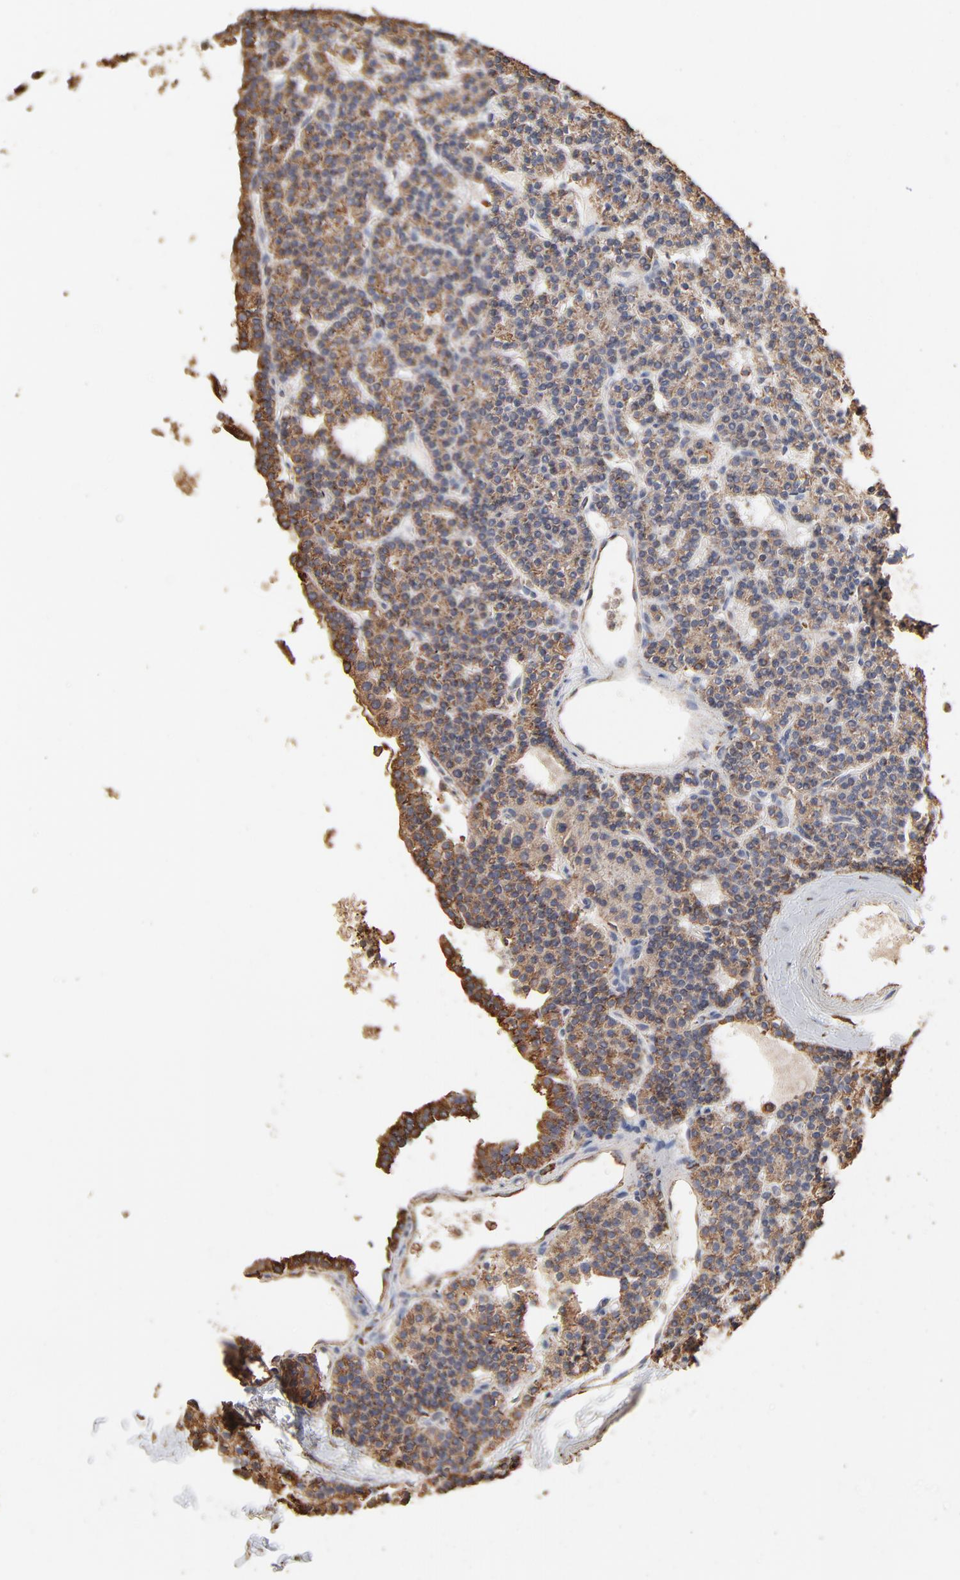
{"staining": {"intensity": "weak", "quantity": ">75%", "location": "cytoplasmic/membranous"}, "tissue": "parathyroid gland", "cell_type": "Glandular cells", "image_type": "normal", "snomed": [{"axis": "morphology", "description": "Normal tissue, NOS"}, {"axis": "topography", "description": "Parathyroid gland"}], "caption": "DAB (3,3'-diaminobenzidine) immunohistochemical staining of benign human parathyroid gland demonstrates weak cytoplasmic/membranous protein positivity in about >75% of glandular cells.", "gene": "PDIA3", "patient": {"sex": "female", "age": 45}}